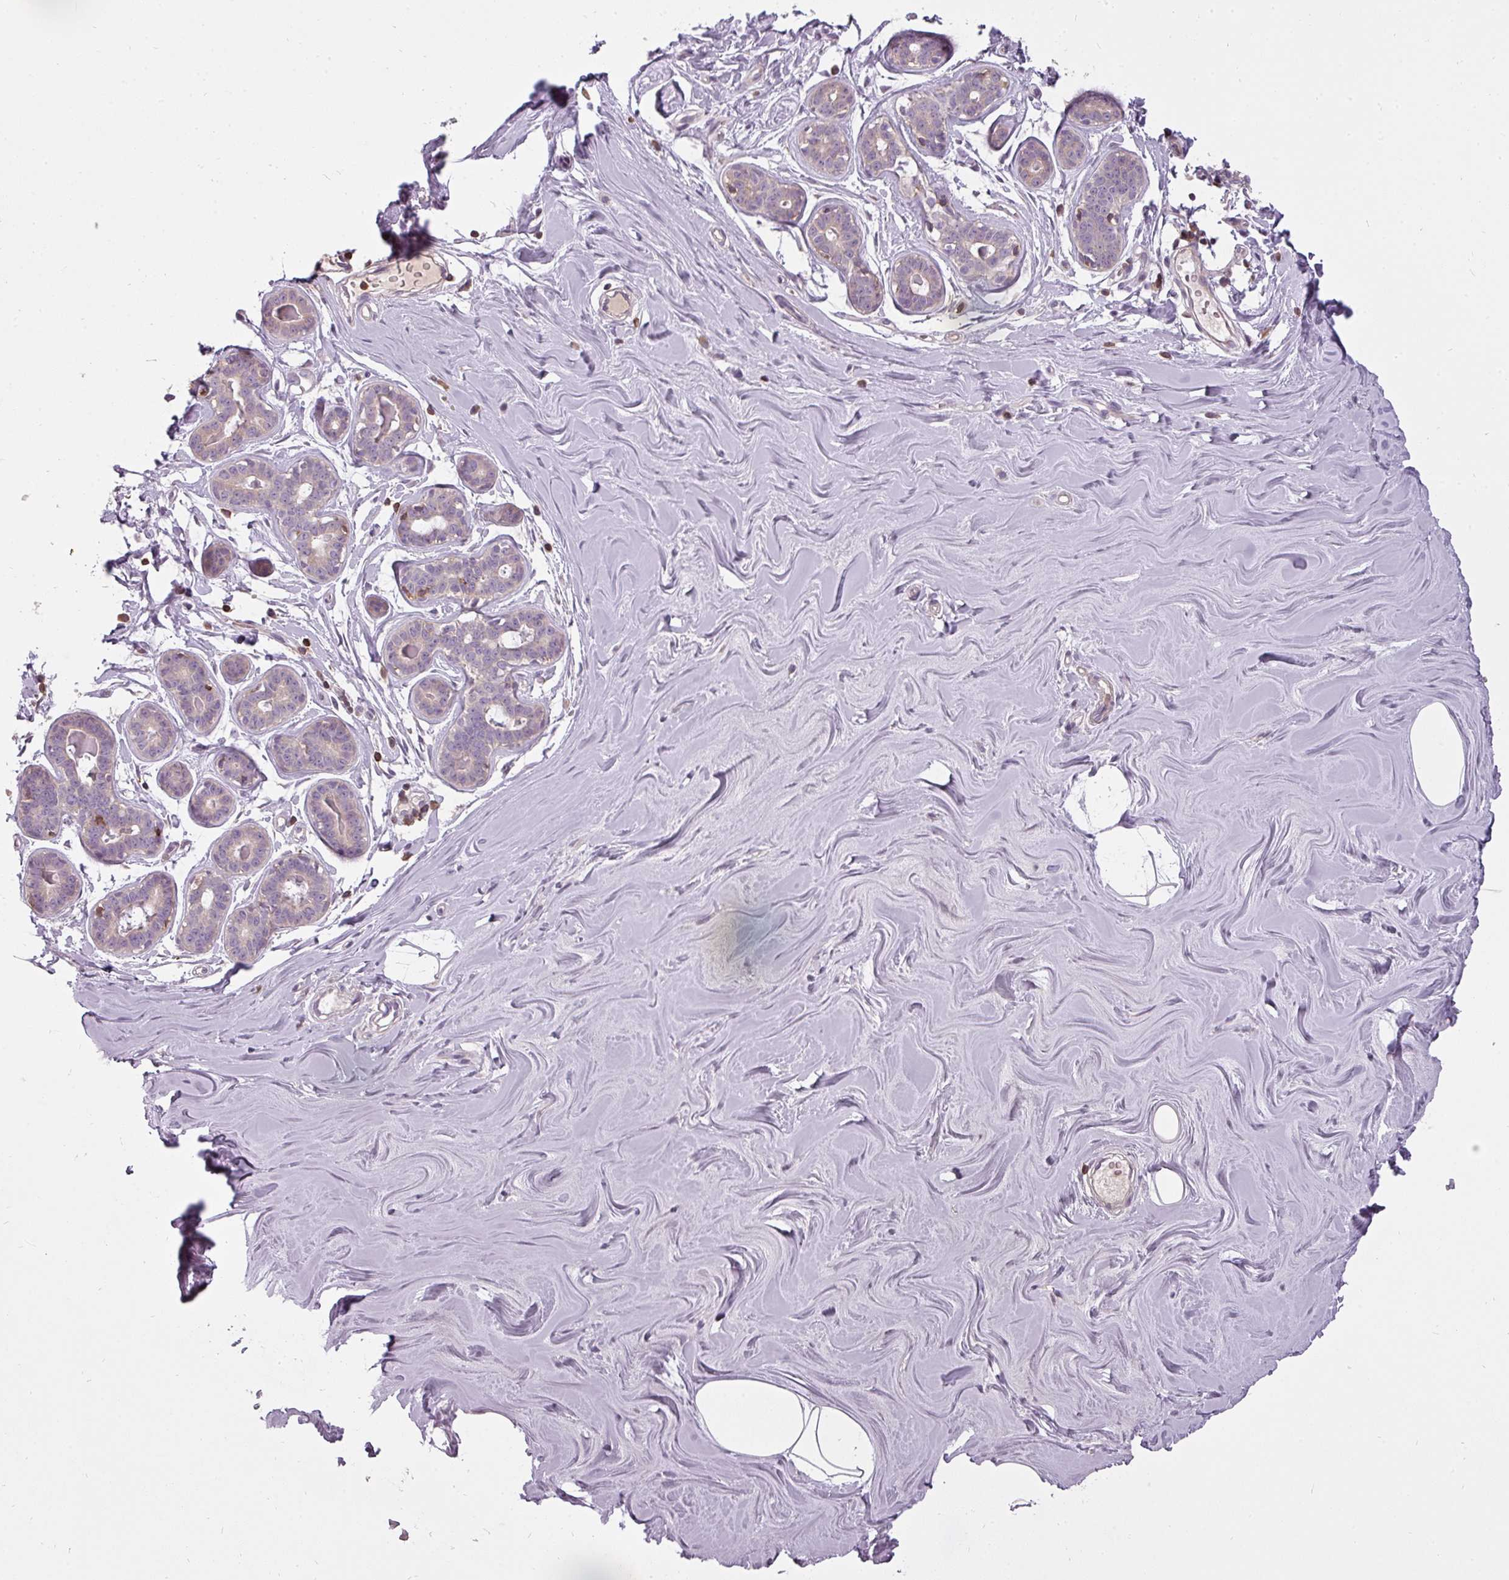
{"staining": {"intensity": "negative", "quantity": "none", "location": "none"}, "tissue": "breast", "cell_type": "Adipocytes", "image_type": "normal", "snomed": [{"axis": "morphology", "description": "Normal tissue, NOS"}, {"axis": "topography", "description": "Breast"}], "caption": "Photomicrograph shows no protein staining in adipocytes of benign breast.", "gene": "STK4", "patient": {"sex": "female", "age": 25}}